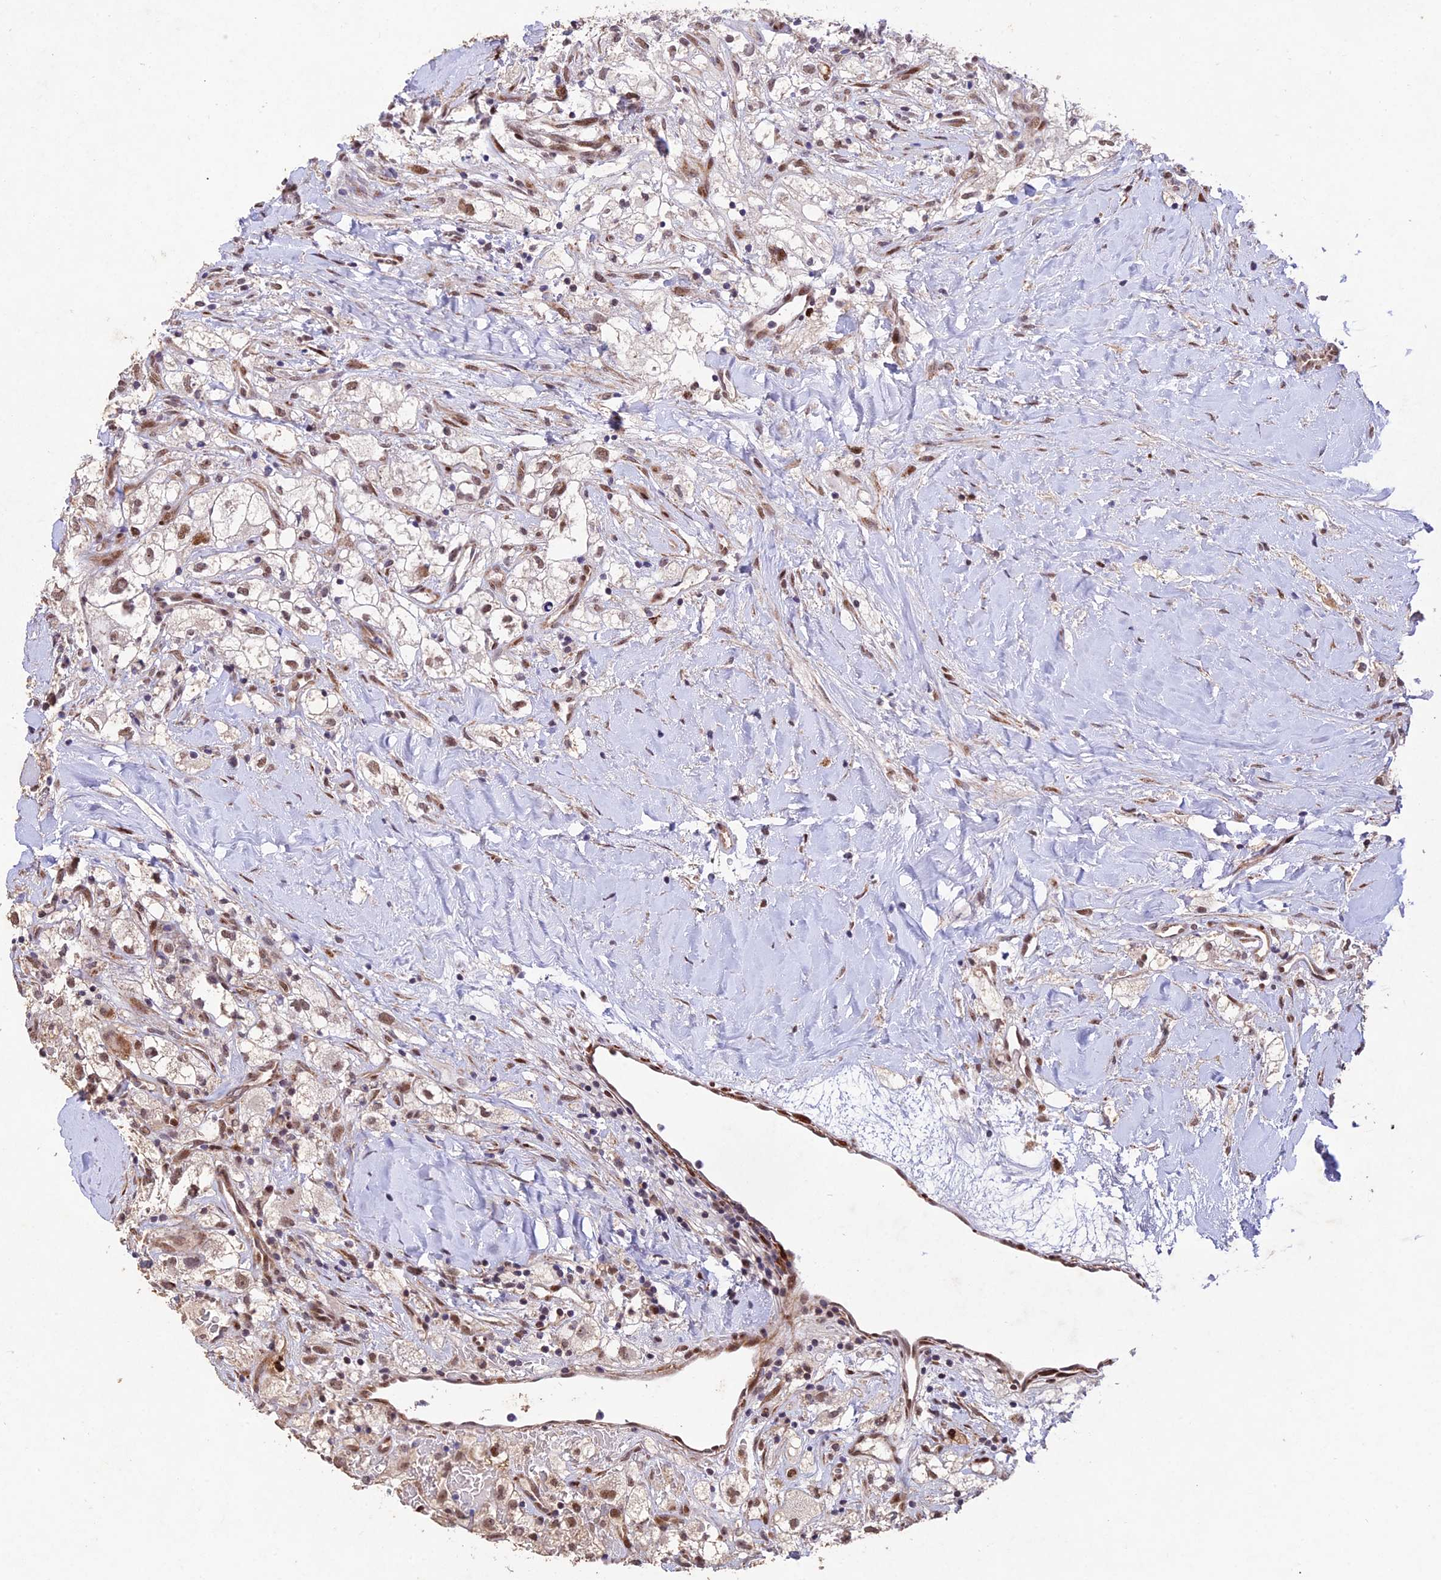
{"staining": {"intensity": "moderate", "quantity": ">75%", "location": "nuclear"}, "tissue": "renal cancer", "cell_type": "Tumor cells", "image_type": "cancer", "snomed": [{"axis": "morphology", "description": "Adenocarcinoma, NOS"}, {"axis": "topography", "description": "Kidney"}], "caption": "The histopathology image exhibits a brown stain indicating the presence of a protein in the nuclear of tumor cells in renal cancer. (DAB (3,3'-diaminobenzidine) IHC with brightfield microscopy, high magnification).", "gene": "WDR55", "patient": {"sex": "male", "age": 59}}